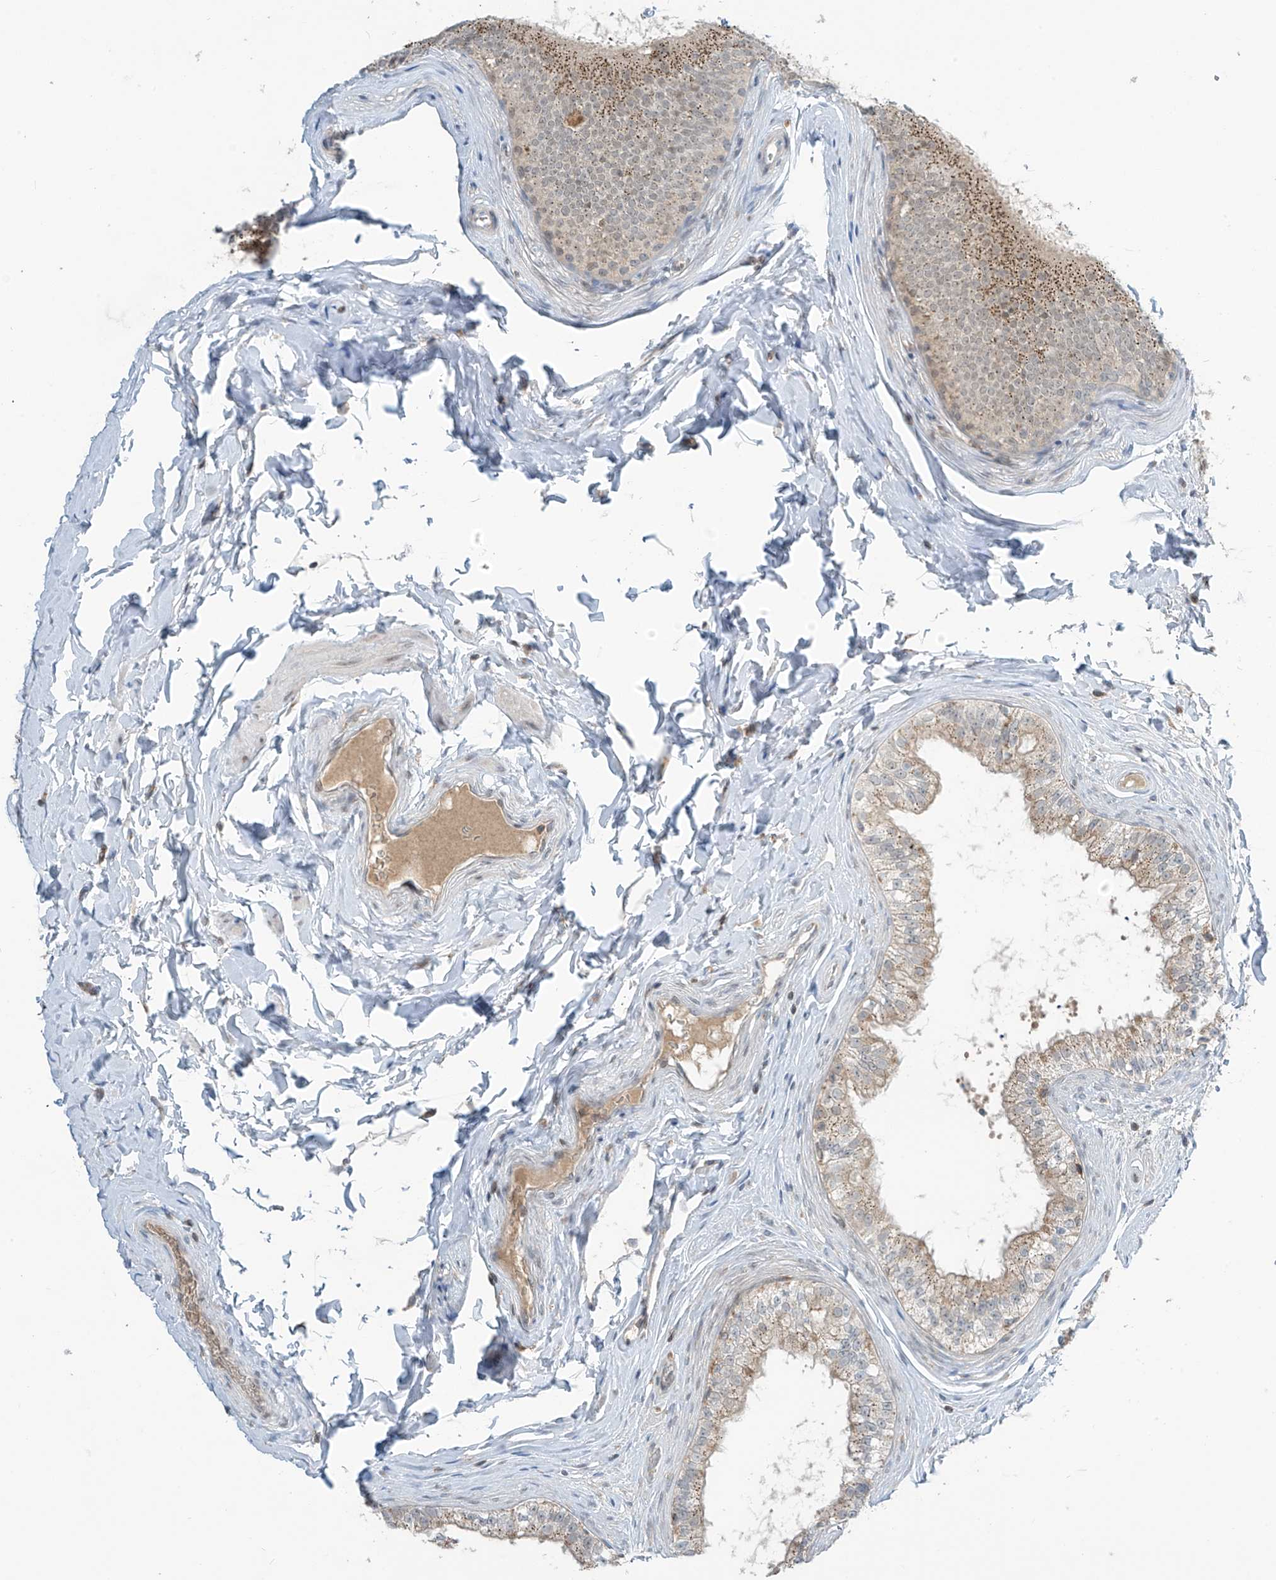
{"staining": {"intensity": "moderate", "quantity": ">75%", "location": "cytoplasmic/membranous"}, "tissue": "epididymis", "cell_type": "Glandular cells", "image_type": "normal", "snomed": [{"axis": "morphology", "description": "Normal tissue, NOS"}, {"axis": "topography", "description": "Epididymis"}], "caption": "Protein expression analysis of unremarkable human epididymis reveals moderate cytoplasmic/membranous positivity in about >75% of glandular cells.", "gene": "PARVG", "patient": {"sex": "male", "age": 29}}